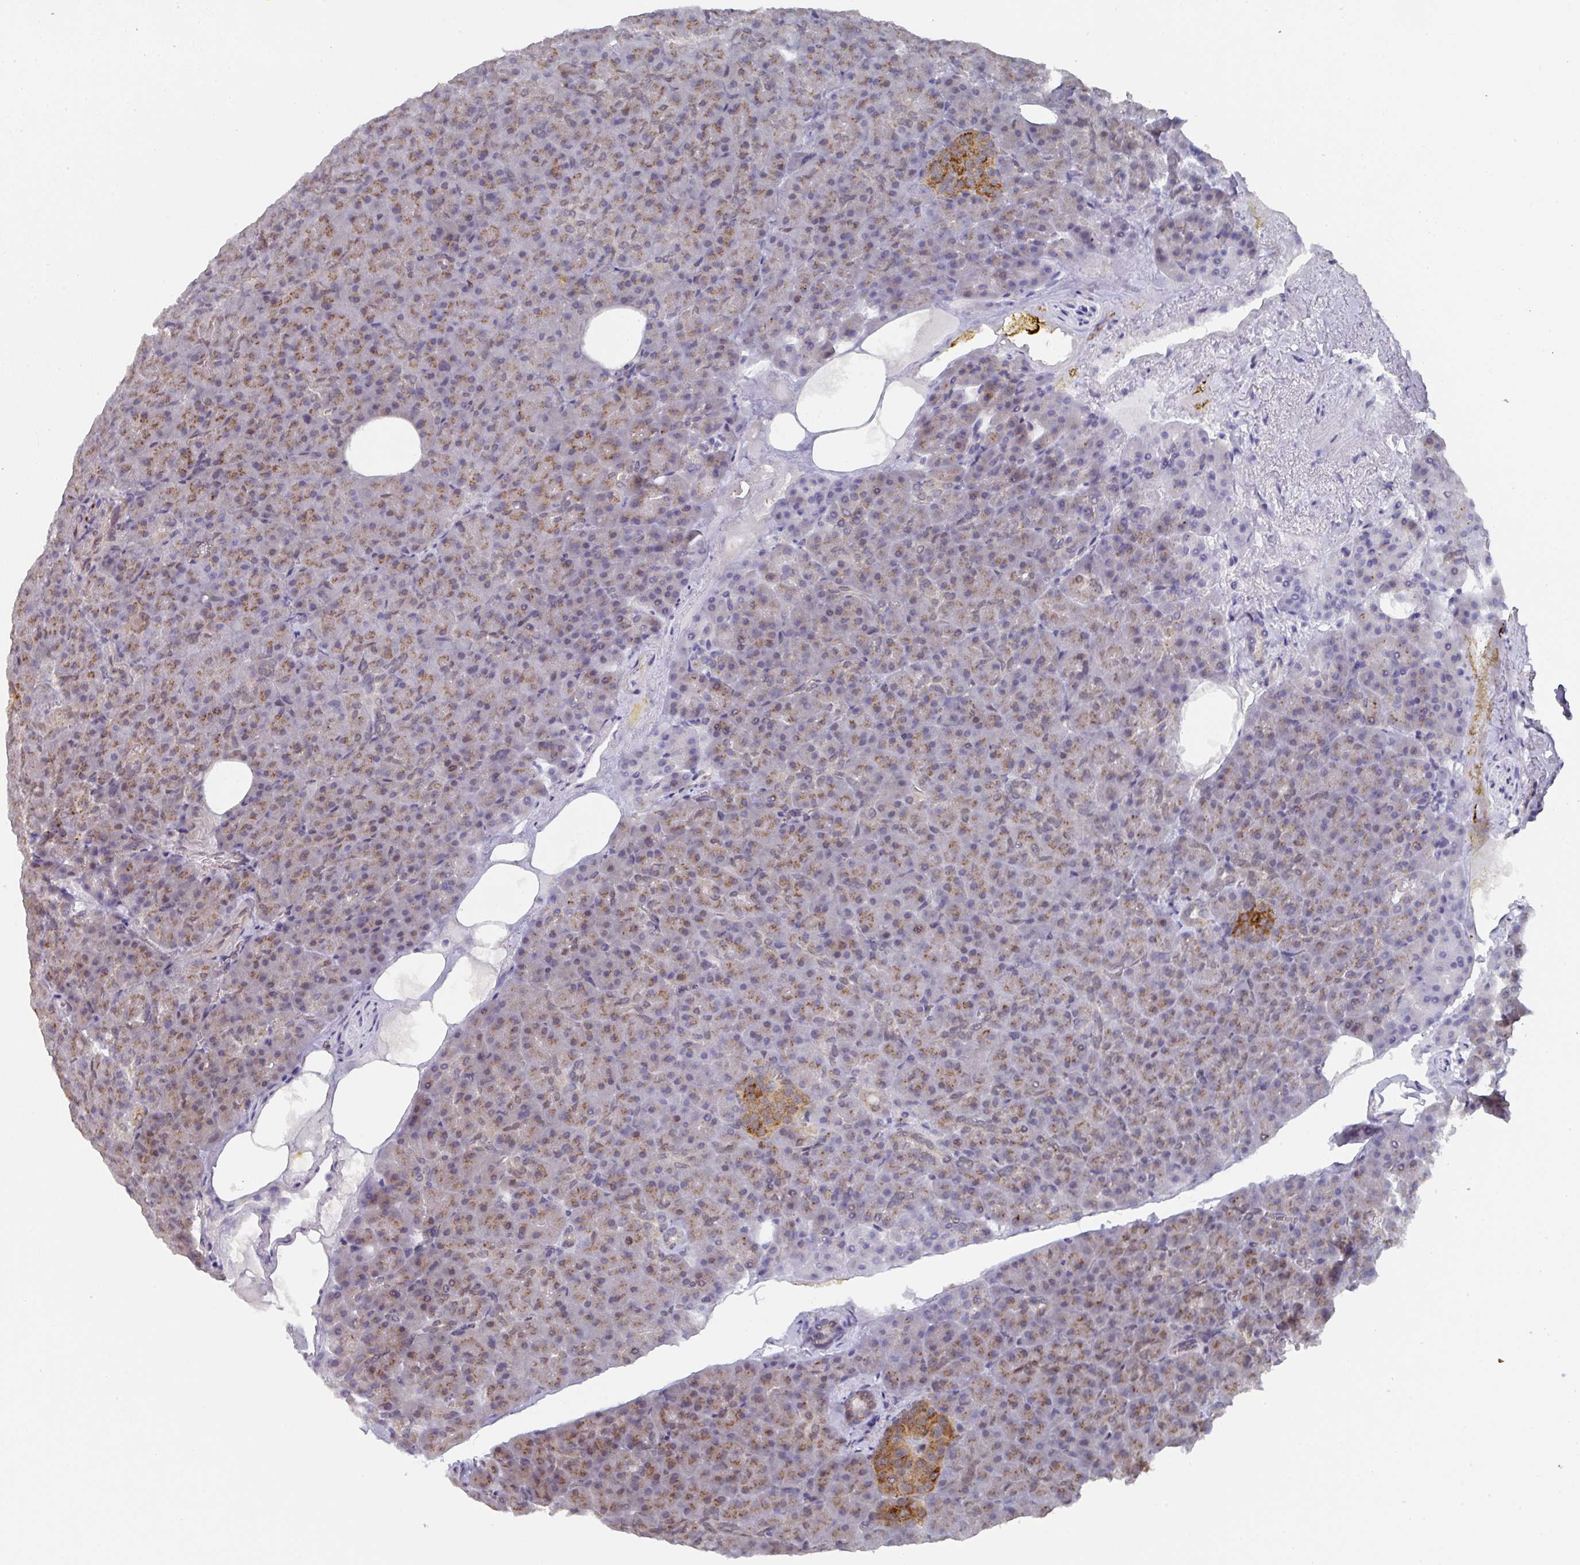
{"staining": {"intensity": "moderate", "quantity": "25%-75%", "location": "cytoplasmic/membranous"}, "tissue": "pancreas", "cell_type": "Exocrine glandular cells", "image_type": "normal", "snomed": [{"axis": "morphology", "description": "Normal tissue, NOS"}, {"axis": "topography", "description": "Pancreas"}], "caption": "This photomicrograph demonstrates immunohistochemistry (IHC) staining of normal human pancreas, with medium moderate cytoplasmic/membranous positivity in approximately 25%-75% of exocrine glandular cells.", "gene": "C18orf25", "patient": {"sex": "female", "age": 74}}